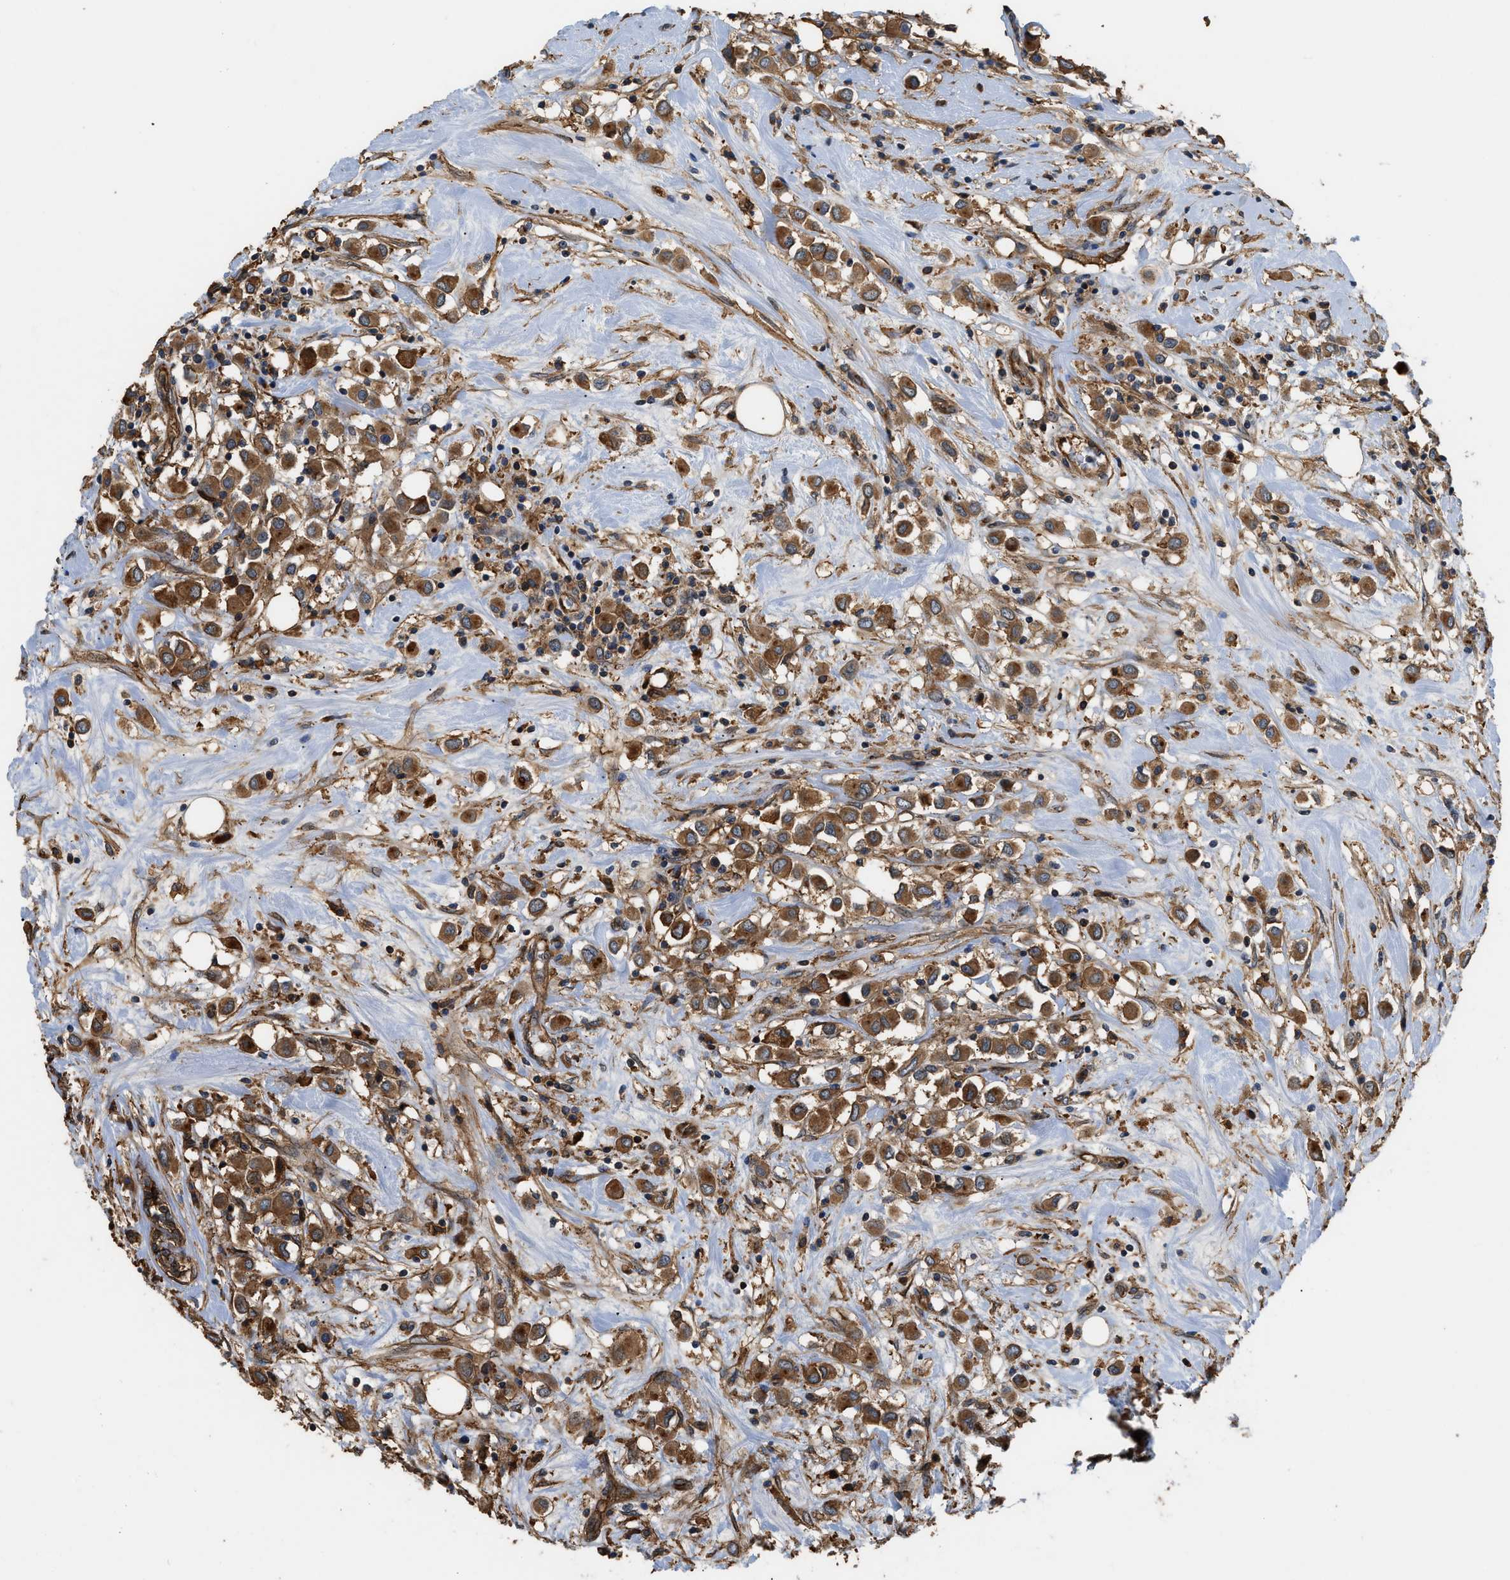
{"staining": {"intensity": "strong", "quantity": ">75%", "location": "cytoplasmic/membranous"}, "tissue": "breast cancer", "cell_type": "Tumor cells", "image_type": "cancer", "snomed": [{"axis": "morphology", "description": "Duct carcinoma"}, {"axis": "topography", "description": "Breast"}], "caption": "This photomicrograph exhibits IHC staining of breast cancer, with high strong cytoplasmic/membranous expression in approximately >75% of tumor cells.", "gene": "DDHD2", "patient": {"sex": "female", "age": 61}}